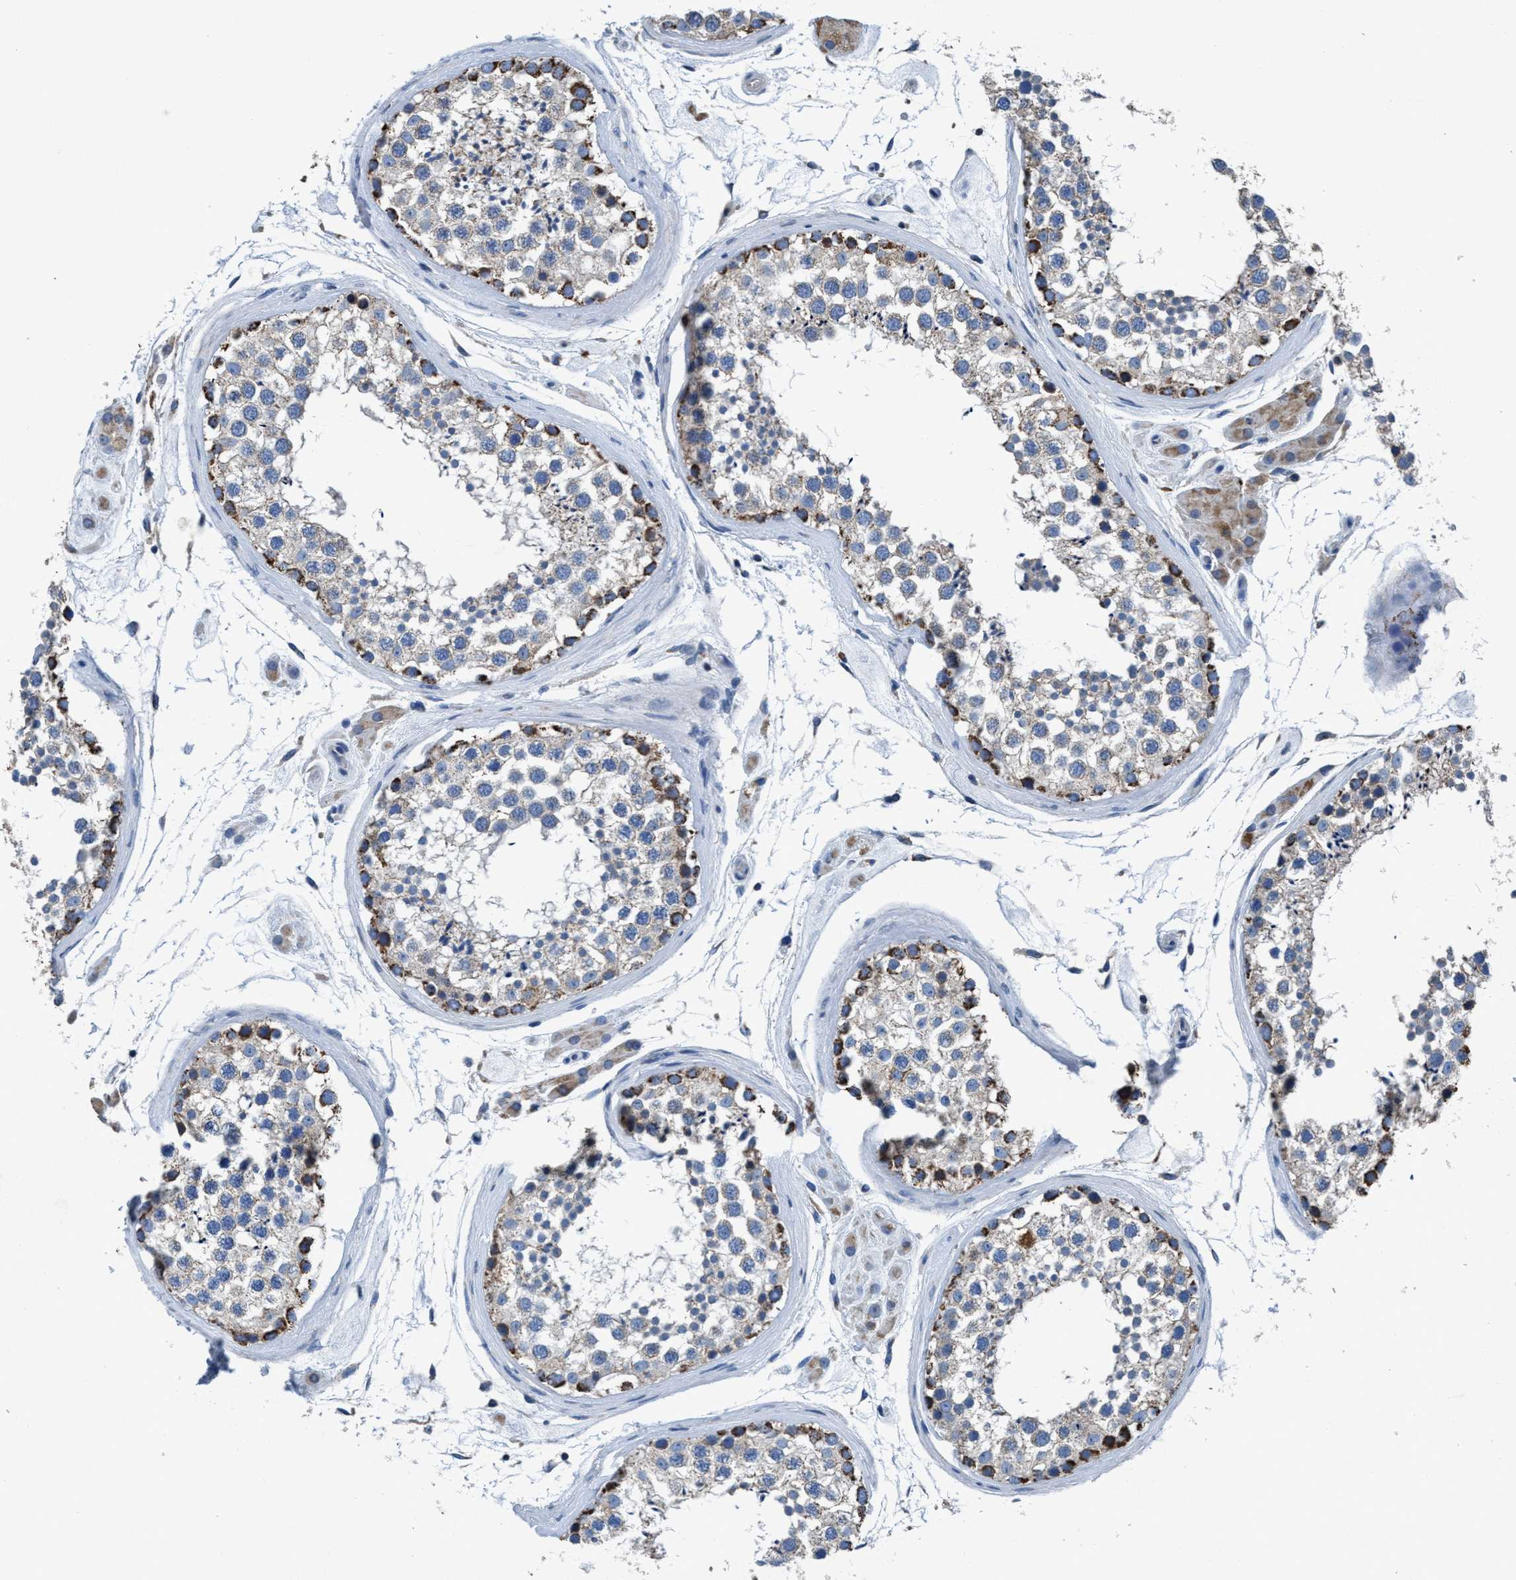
{"staining": {"intensity": "strong", "quantity": "<25%", "location": "cytoplasmic/membranous"}, "tissue": "testis", "cell_type": "Cells in seminiferous ducts", "image_type": "normal", "snomed": [{"axis": "morphology", "description": "Normal tissue, NOS"}, {"axis": "topography", "description": "Testis"}], "caption": "Cells in seminiferous ducts reveal medium levels of strong cytoplasmic/membranous staining in about <25% of cells in benign testis. Using DAB (brown) and hematoxylin (blue) stains, captured at high magnification using brightfield microscopy.", "gene": "ANKFN1", "patient": {"sex": "male", "age": 46}}